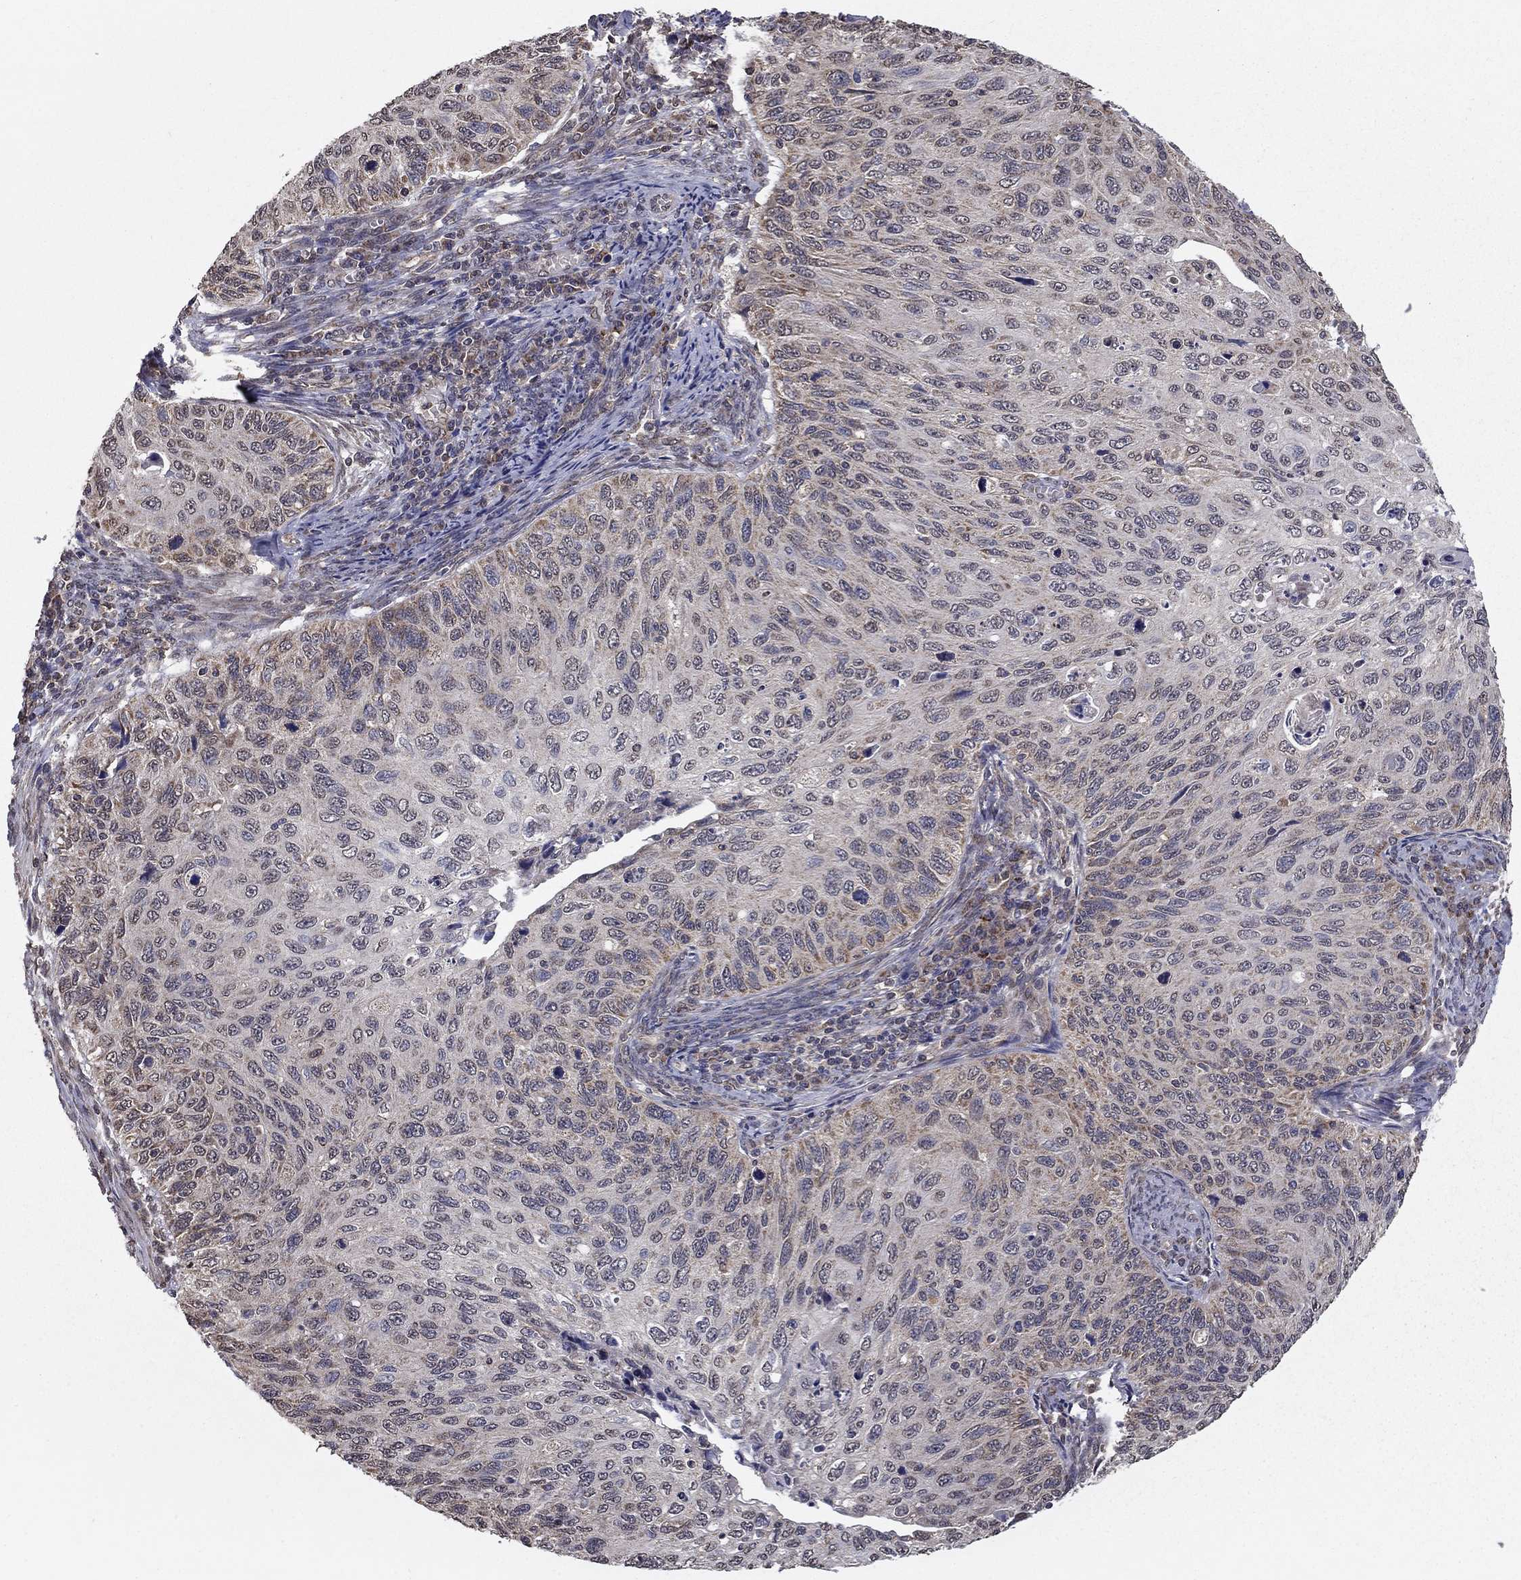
{"staining": {"intensity": "negative", "quantity": "none", "location": "none"}, "tissue": "cervical cancer", "cell_type": "Tumor cells", "image_type": "cancer", "snomed": [{"axis": "morphology", "description": "Squamous cell carcinoma, NOS"}, {"axis": "topography", "description": "Cervix"}], "caption": "This is a image of immunohistochemistry staining of cervical cancer, which shows no positivity in tumor cells.", "gene": "SLC2A13", "patient": {"sex": "female", "age": 70}}